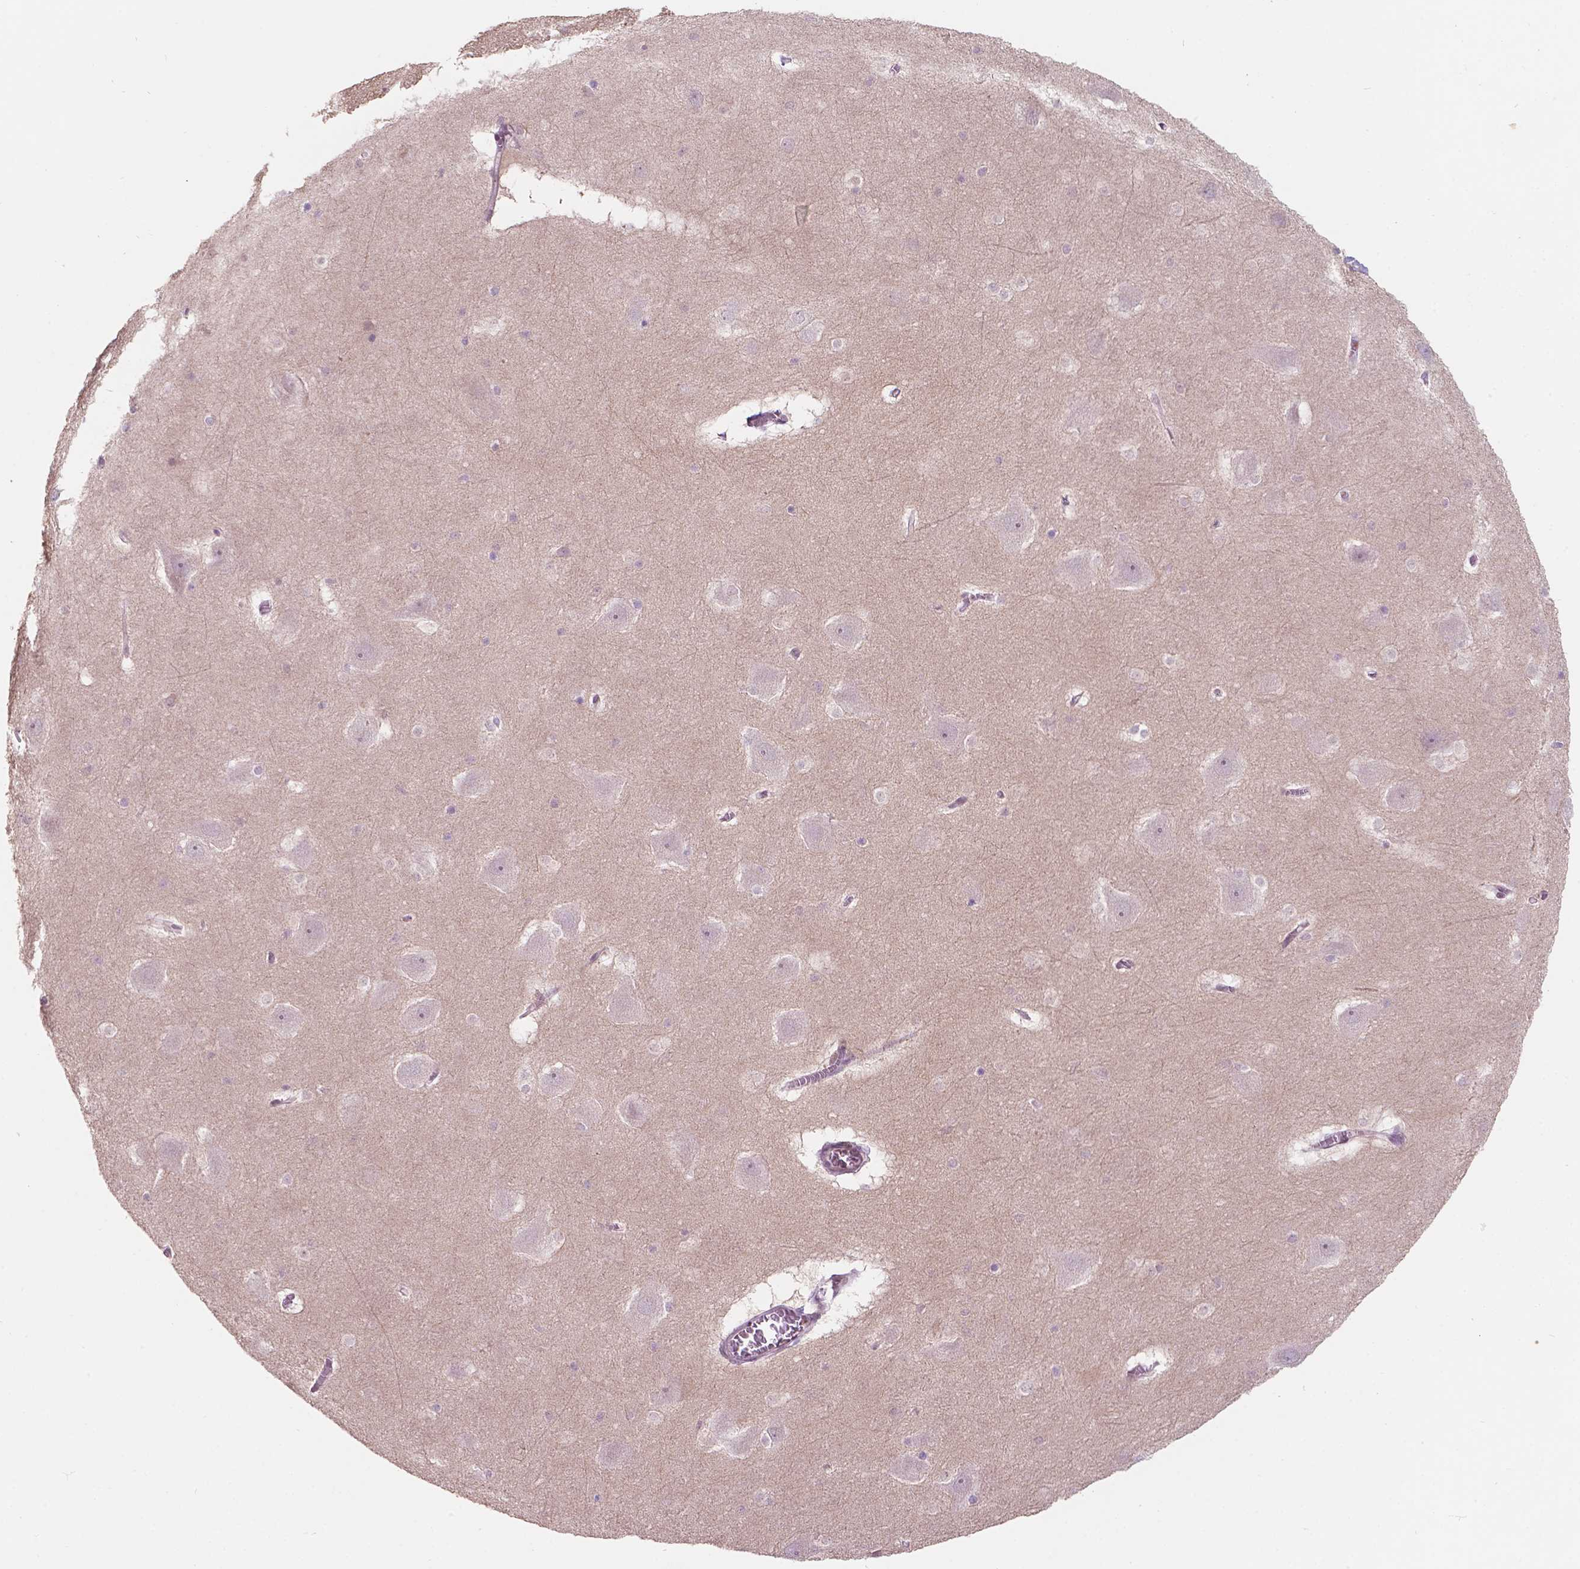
{"staining": {"intensity": "negative", "quantity": "none", "location": "none"}, "tissue": "hippocampus", "cell_type": "Glial cells", "image_type": "normal", "snomed": [{"axis": "morphology", "description": "Normal tissue, NOS"}, {"axis": "topography", "description": "Hippocampus"}], "caption": "This is a micrograph of immunohistochemistry (IHC) staining of unremarkable hippocampus, which shows no staining in glial cells. The staining is performed using DAB (3,3'-diaminobenzidine) brown chromogen with nuclei counter-stained in using hematoxylin.", "gene": "TM6SF2", "patient": {"sex": "male", "age": 45}}